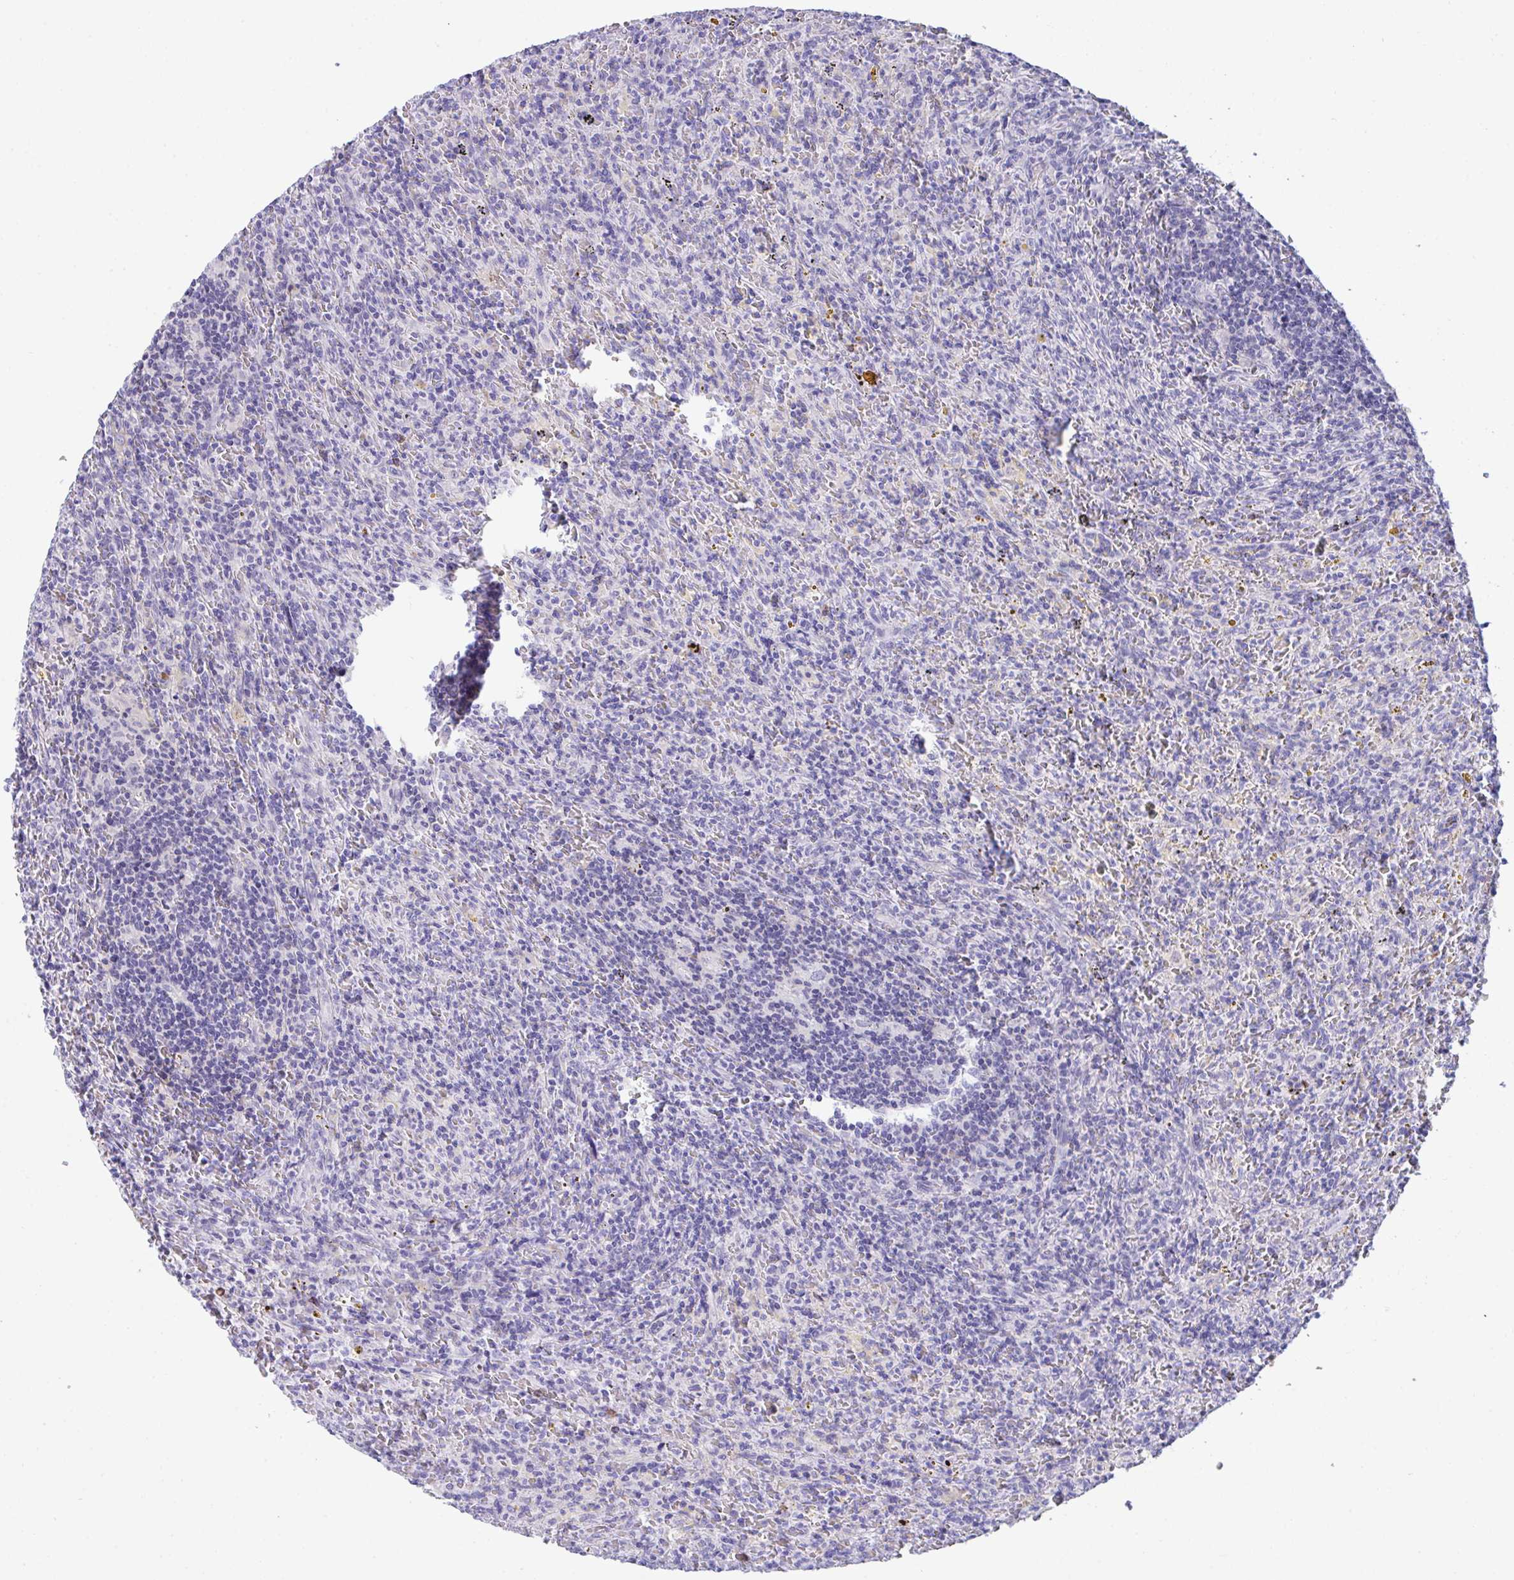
{"staining": {"intensity": "negative", "quantity": "none", "location": "none"}, "tissue": "lymphoma", "cell_type": "Tumor cells", "image_type": "cancer", "snomed": [{"axis": "morphology", "description": "Malignant lymphoma, non-Hodgkin's type, Low grade"}, {"axis": "topography", "description": "Spleen"}], "caption": "Human low-grade malignant lymphoma, non-Hodgkin's type stained for a protein using immunohistochemistry (IHC) displays no expression in tumor cells.", "gene": "KMT2E", "patient": {"sex": "female", "age": 70}}